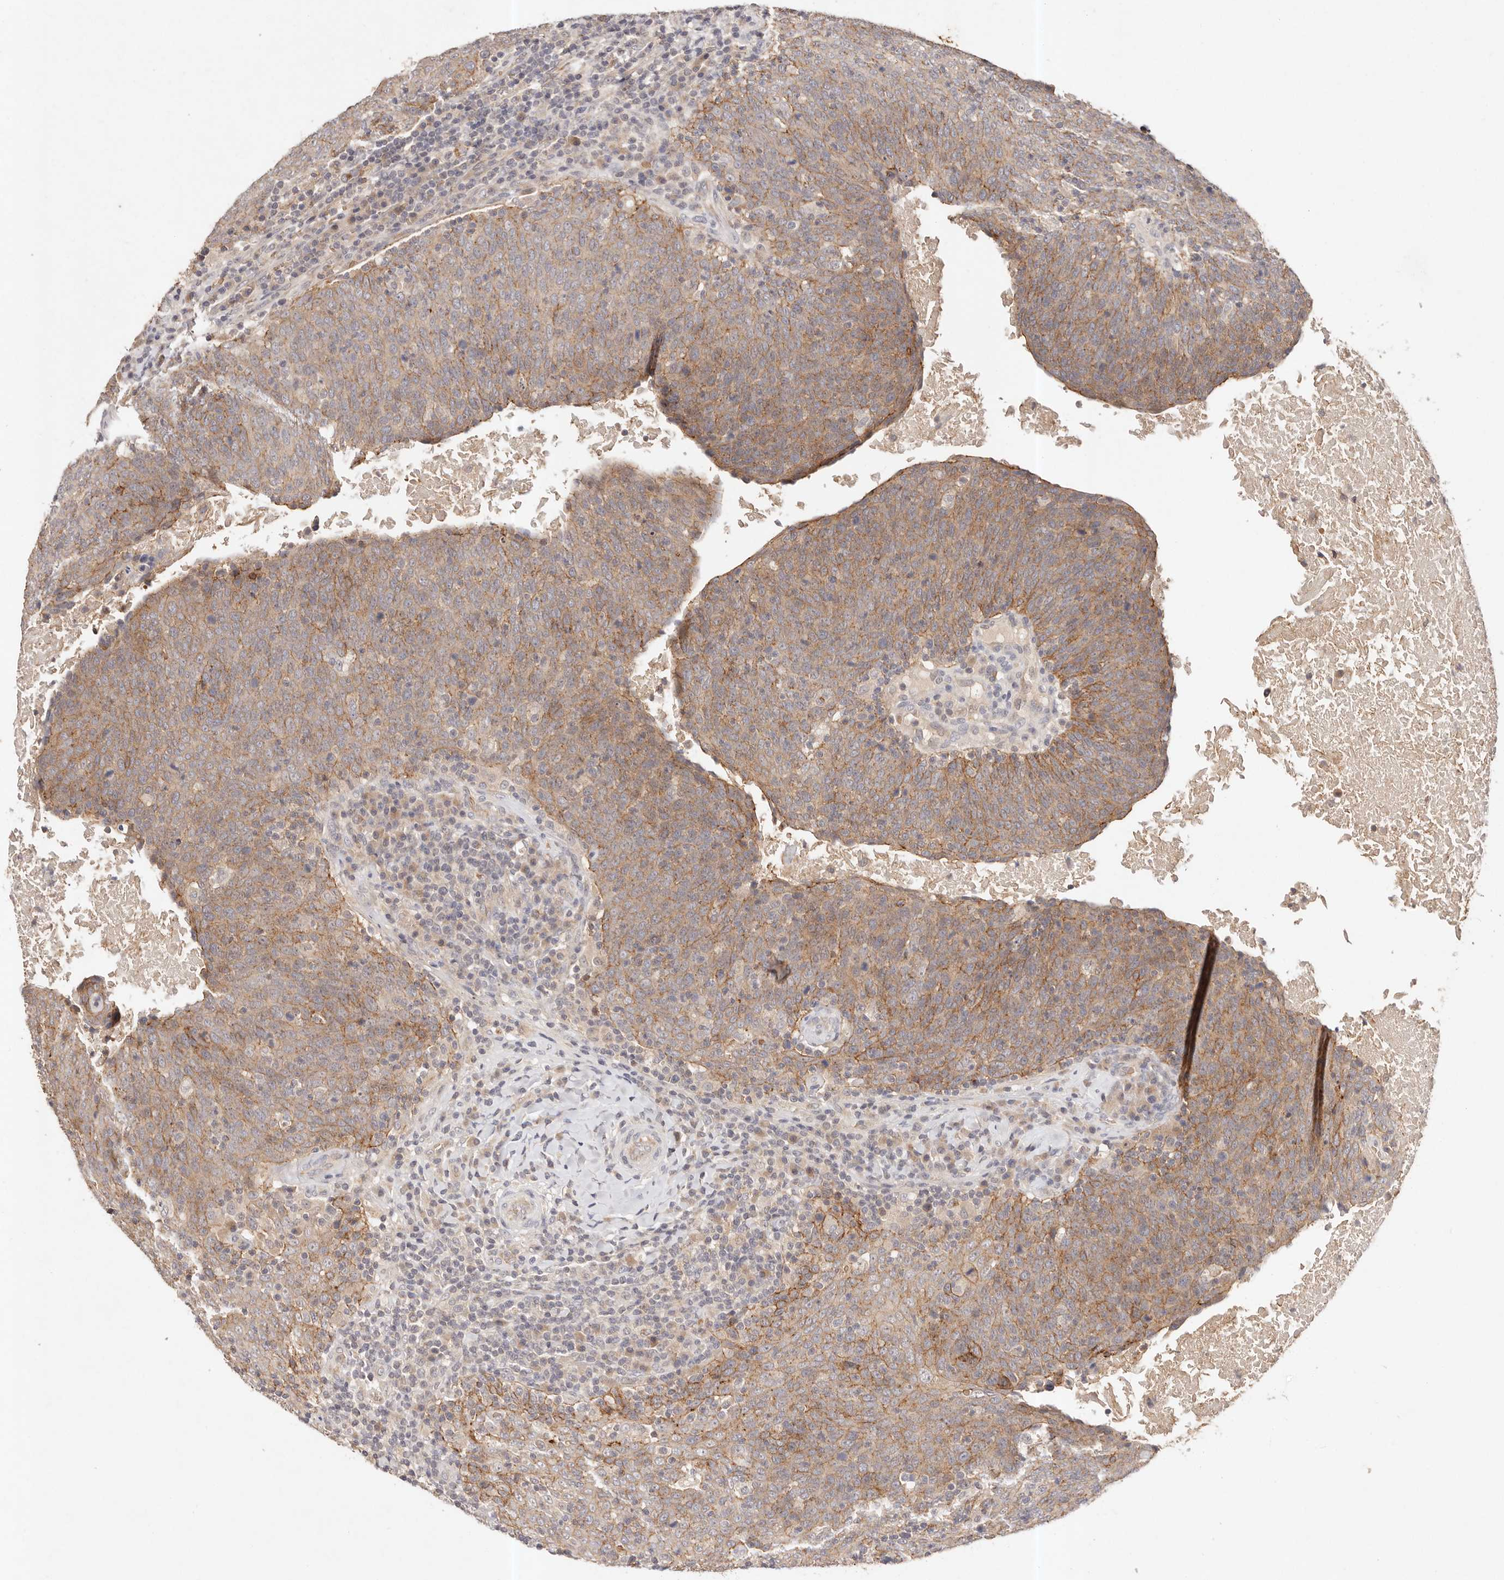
{"staining": {"intensity": "moderate", "quantity": ">75%", "location": "cytoplasmic/membranous"}, "tissue": "head and neck cancer", "cell_type": "Tumor cells", "image_type": "cancer", "snomed": [{"axis": "morphology", "description": "Squamous cell carcinoma, NOS"}, {"axis": "morphology", "description": "Squamous cell carcinoma, metastatic, NOS"}, {"axis": "topography", "description": "Lymph node"}, {"axis": "topography", "description": "Head-Neck"}], "caption": "Tumor cells demonstrate moderate cytoplasmic/membranous positivity in about >75% of cells in head and neck cancer.", "gene": "CXADR", "patient": {"sex": "male", "age": 62}}